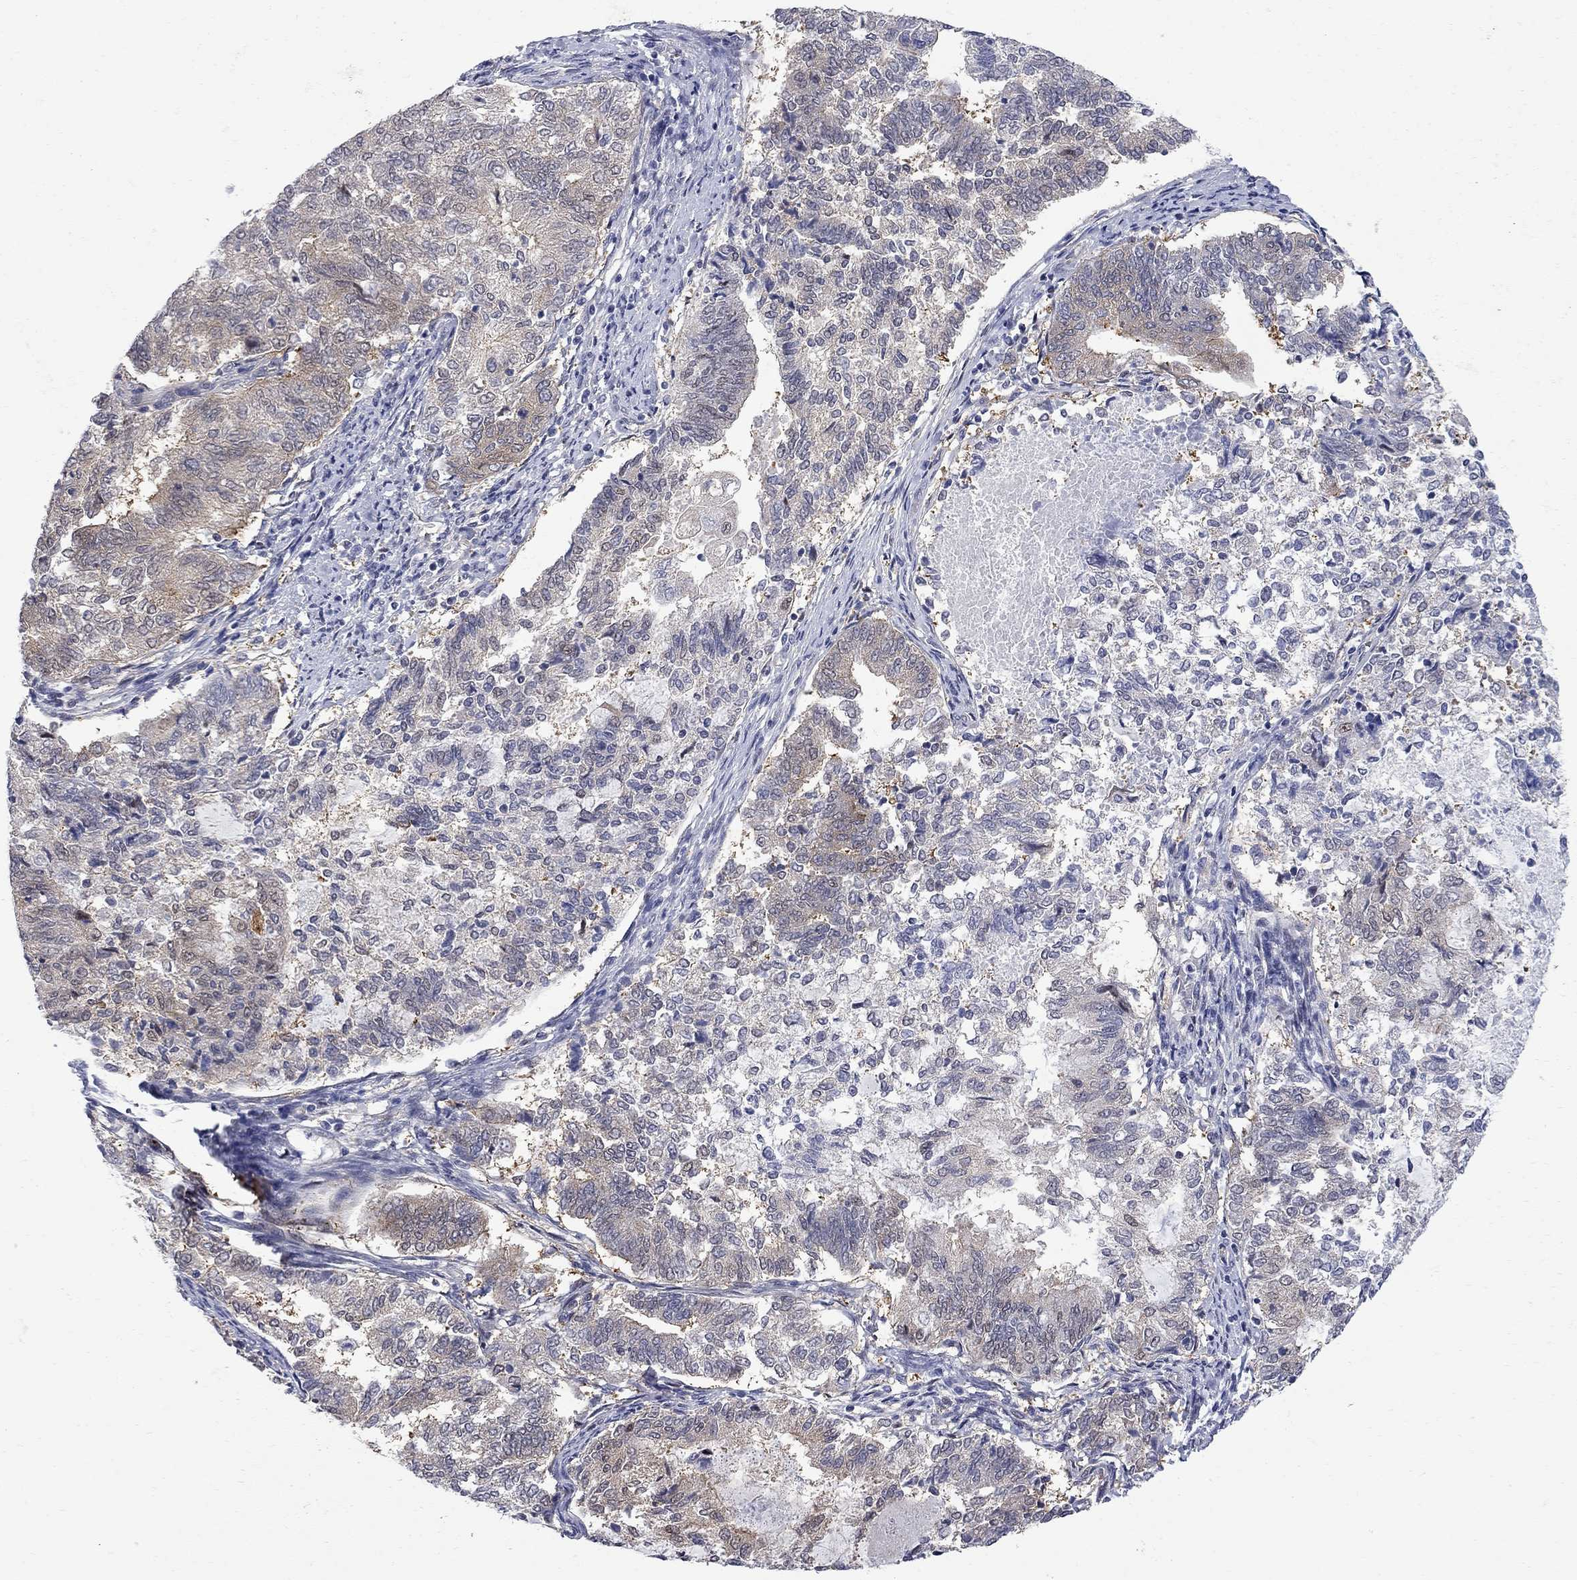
{"staining": {"intensity": "weak", "quantity": "25%-75%", "location": "cytoplasmic/membranous"}, "tissue": "endometrial cancer", "cell_type": "Tumor cells", "image_type": "cancer", "snomed": [{"axis": "morphology", "description": "Adenocarcinoma, NOS"}, {"axis": "topography", "description": "Endometrium"}], "caption": "High-power microscopy captured an immunohistochemistry micrograph of endometrial adenocarcinoma, revealing weak cytoplasmic/membranous expression in about 25%-75% of tumor cells. Nuclei are stained in blue.", "gene": "GALNT8", "patient": {"sex": "female", "age": 65}}